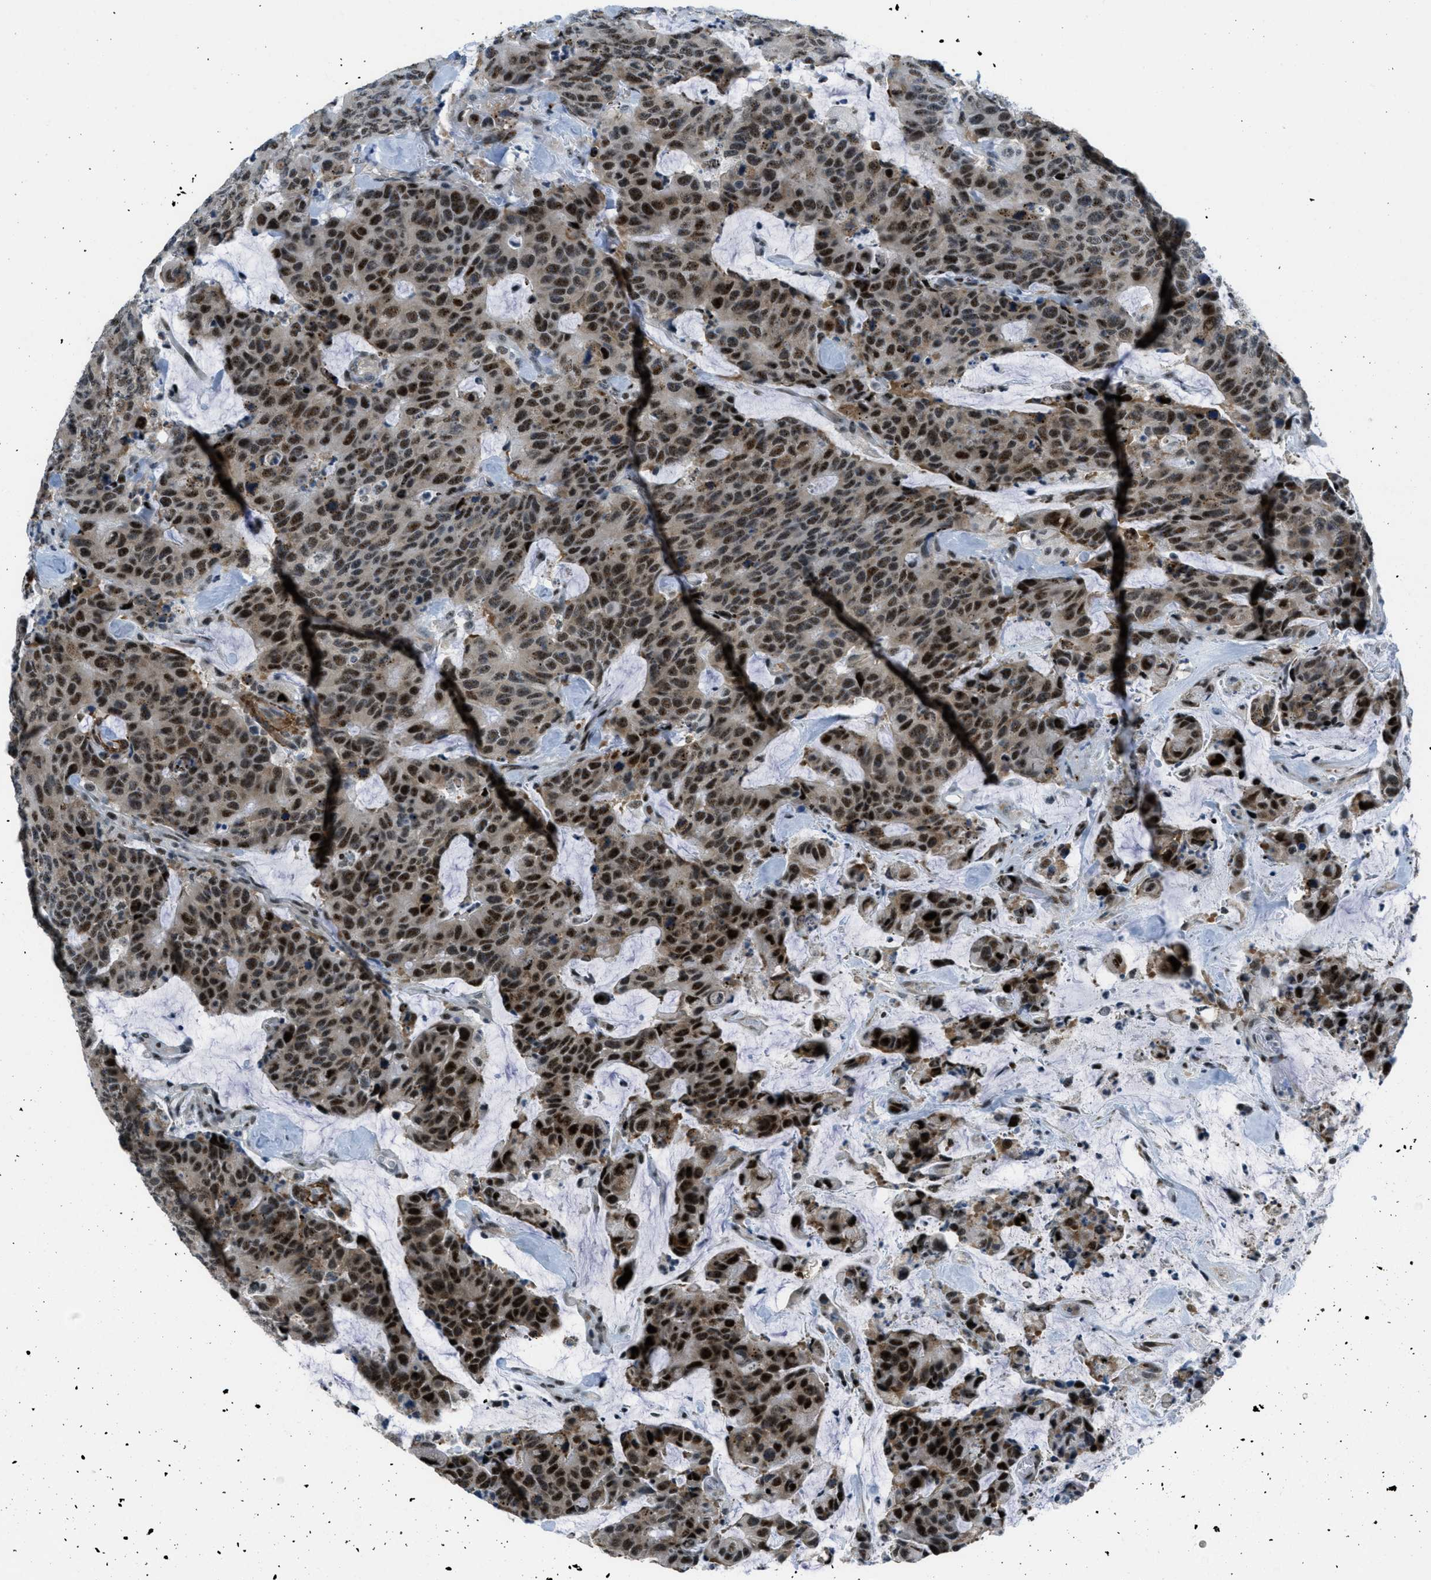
{"staining": {"intensity": "strong", "quantity": ">75%", "location": "nuclear"}, "tissue": "colorectal cancer", "cell_type": "Tumor cells", "image_type": "cancer", "snomed": [{"axis": "morphology", "description": "Adenocarcinoma, NOS"}, {"axis": "topography", "description": "Colon"}], "caption": "Strong nuclear expression for a protein is present in about >75% of tumor cells of adenocarcinoma (colorectal) using immunohistochemistry (IHC).", "gene": "ZDHHC23", "patient": {"sex": "female", "age": 86}}